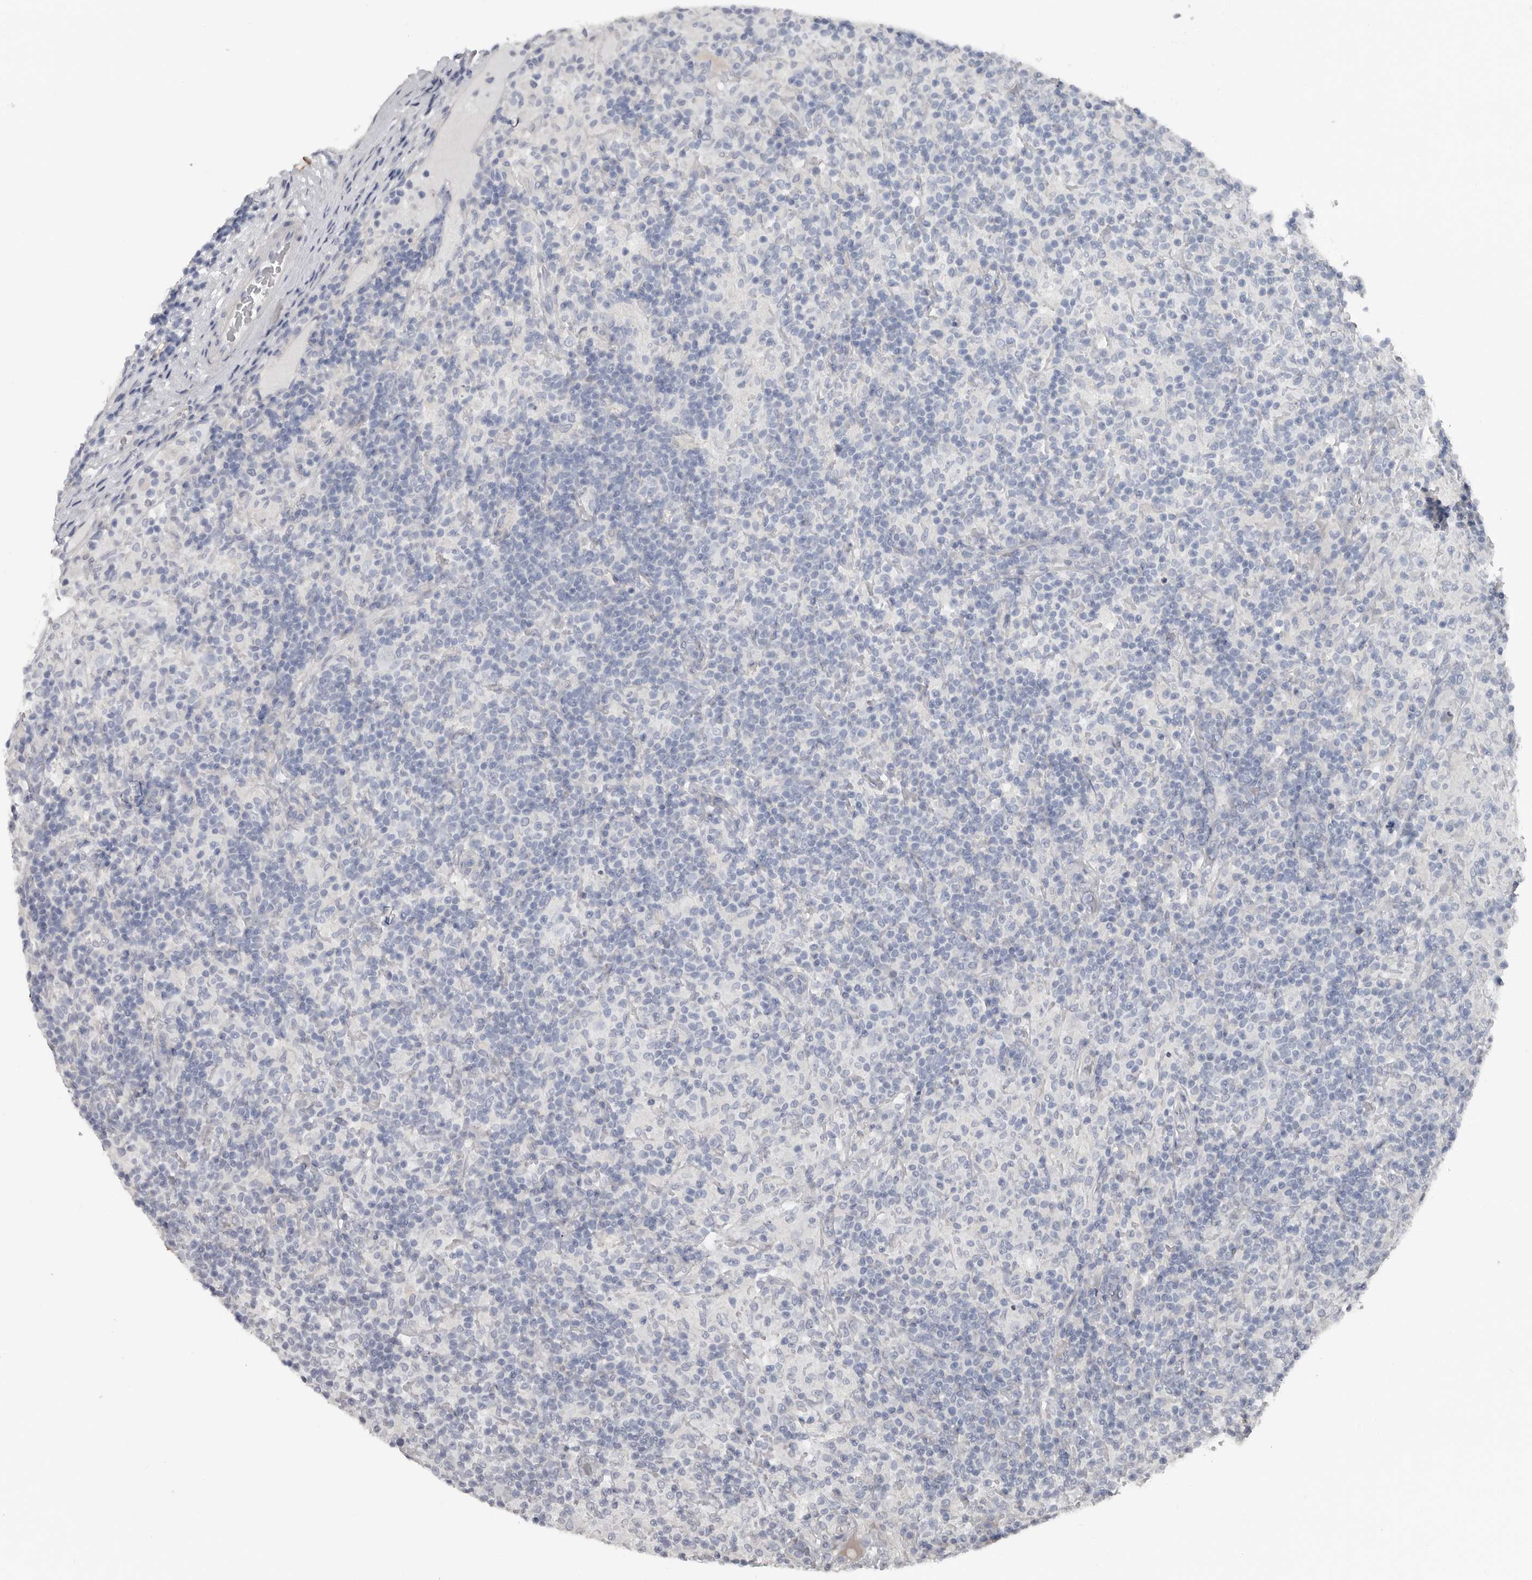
{"staining": {"intensity": "negative", "quantity": "none", "location": "none"}, "tissue": "lymphoma", "cell_type": "Tumor cells", "image_type": "cancer", "snomed": [{"axis": "morphology", "description": "Hodgkin's disease, NOS"}, {"axis": "topography", "description": "Lymph node"}], "caption": "An IHC image of Hodgkin's disease is shown. There is no staining in tumor cells of Hodgkin's disease.", "gene": "FABP7", "patient": {"sex": "male", "age": 70}}